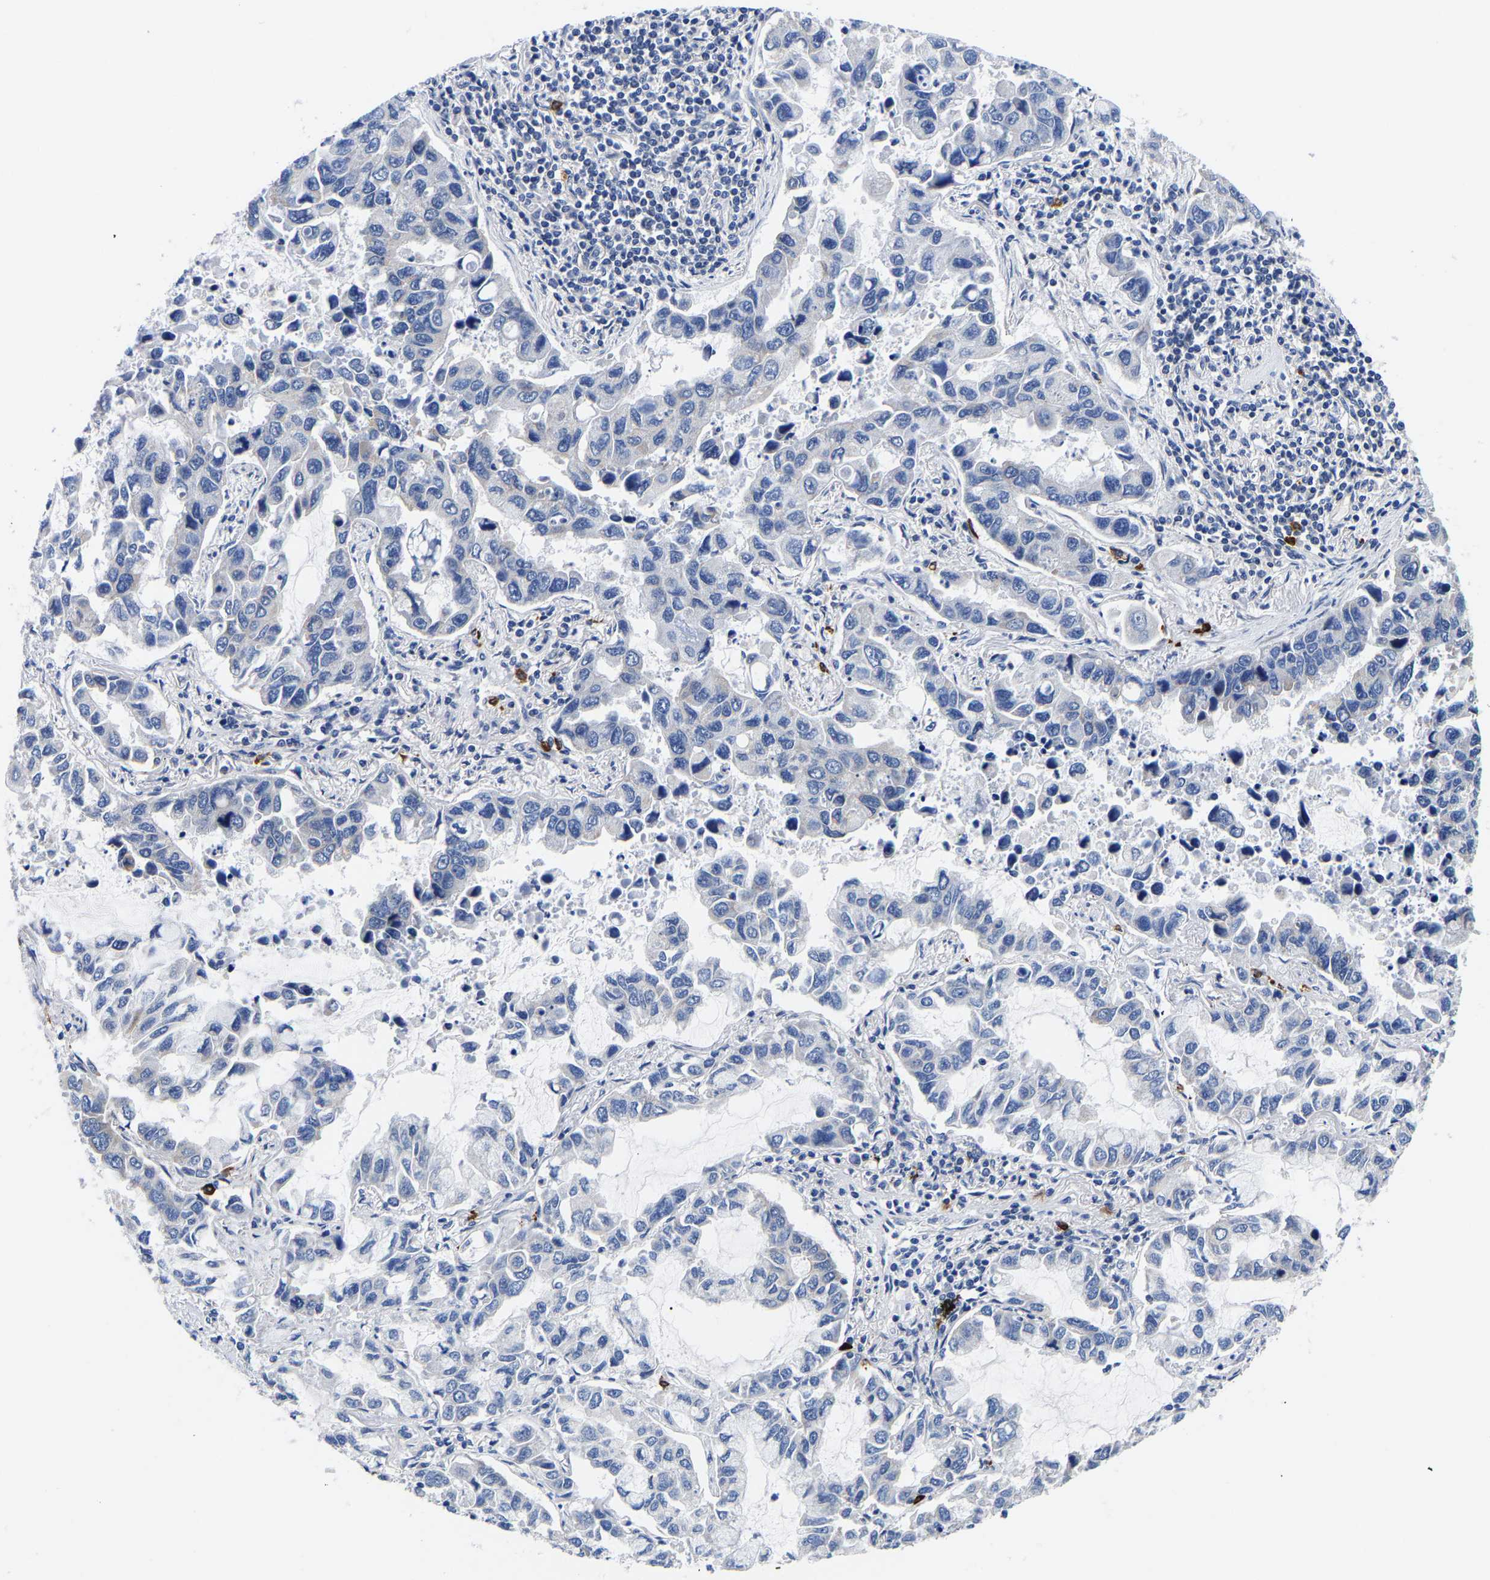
{"staining": {"intensity": "negative", "quantity": "none", "location": "none"}, "tissue": "lung cancer", "cell_type": "Tumor cells", "image_type": "cancer", "snomed": [{"axis": "morphology", "description": "Adenocarcinoma, NOS"}, {"axis": "topography", "description": "Lung"}], "caption": "Micrograph shows no significant protein staining in tumor cells of lung adenocarcinoma.", "gene": "RINT1", "patient": {"sex": "male", "age": 64}}